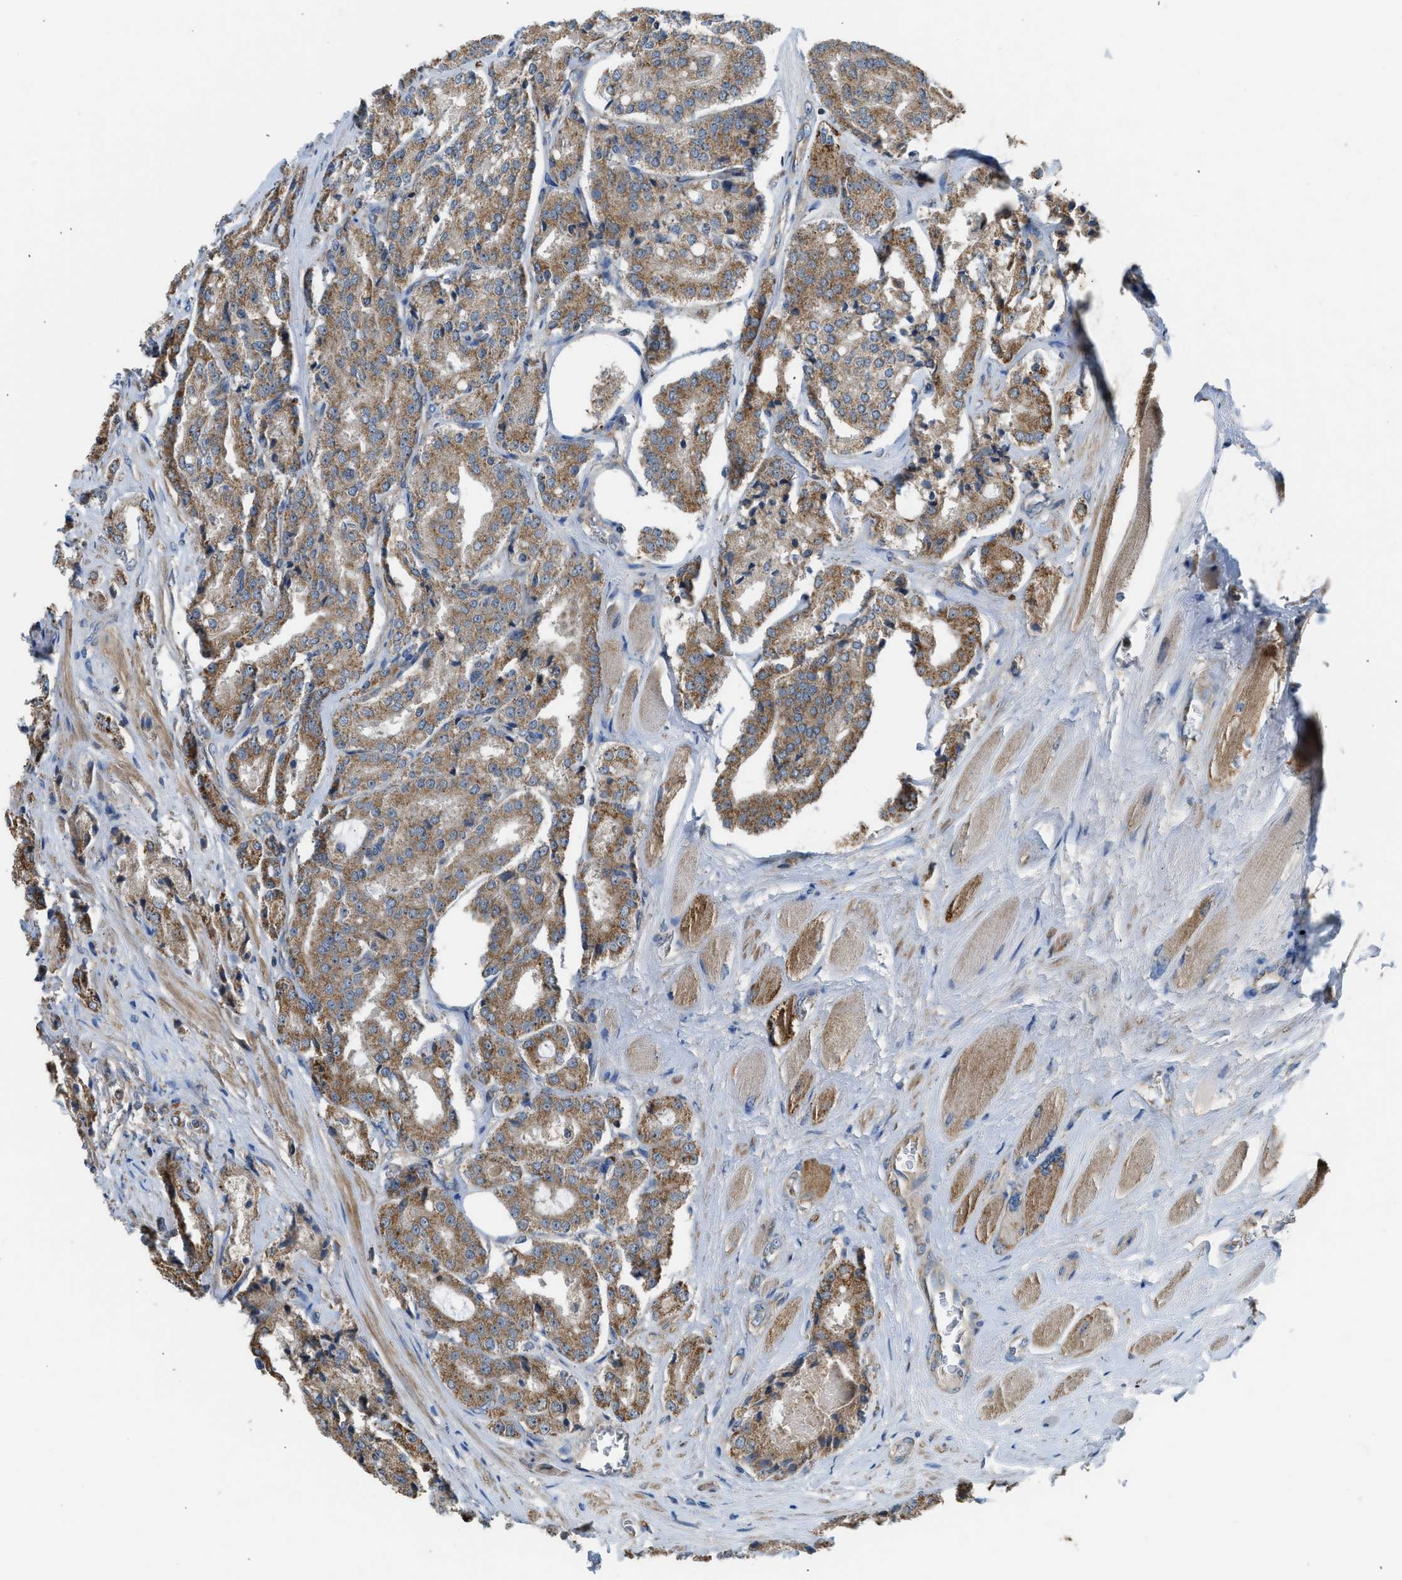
{"staining": {"intensity": "strong", "quantity": ">75%", "location": "cytoplasmic/membranous"}, "tissue": "prostate cancer", "cell_type": "Tumor cells", "image_type": "cancer", "snomed": [{"axis": "morphology", "description": "Adenocarcinoma, High grade"}, {"axis": "topography", "description": "Prostate"}], "caption": "Strong cytoplasmic/membranous staining for a protein is identified in approximately >75% of tumor cells of adenocarcinoma (high-grade) (prostate) using immunohistochemistry (IHC).", "gene": "STARD3", "patient": {"sex": "male", "age": 65}}